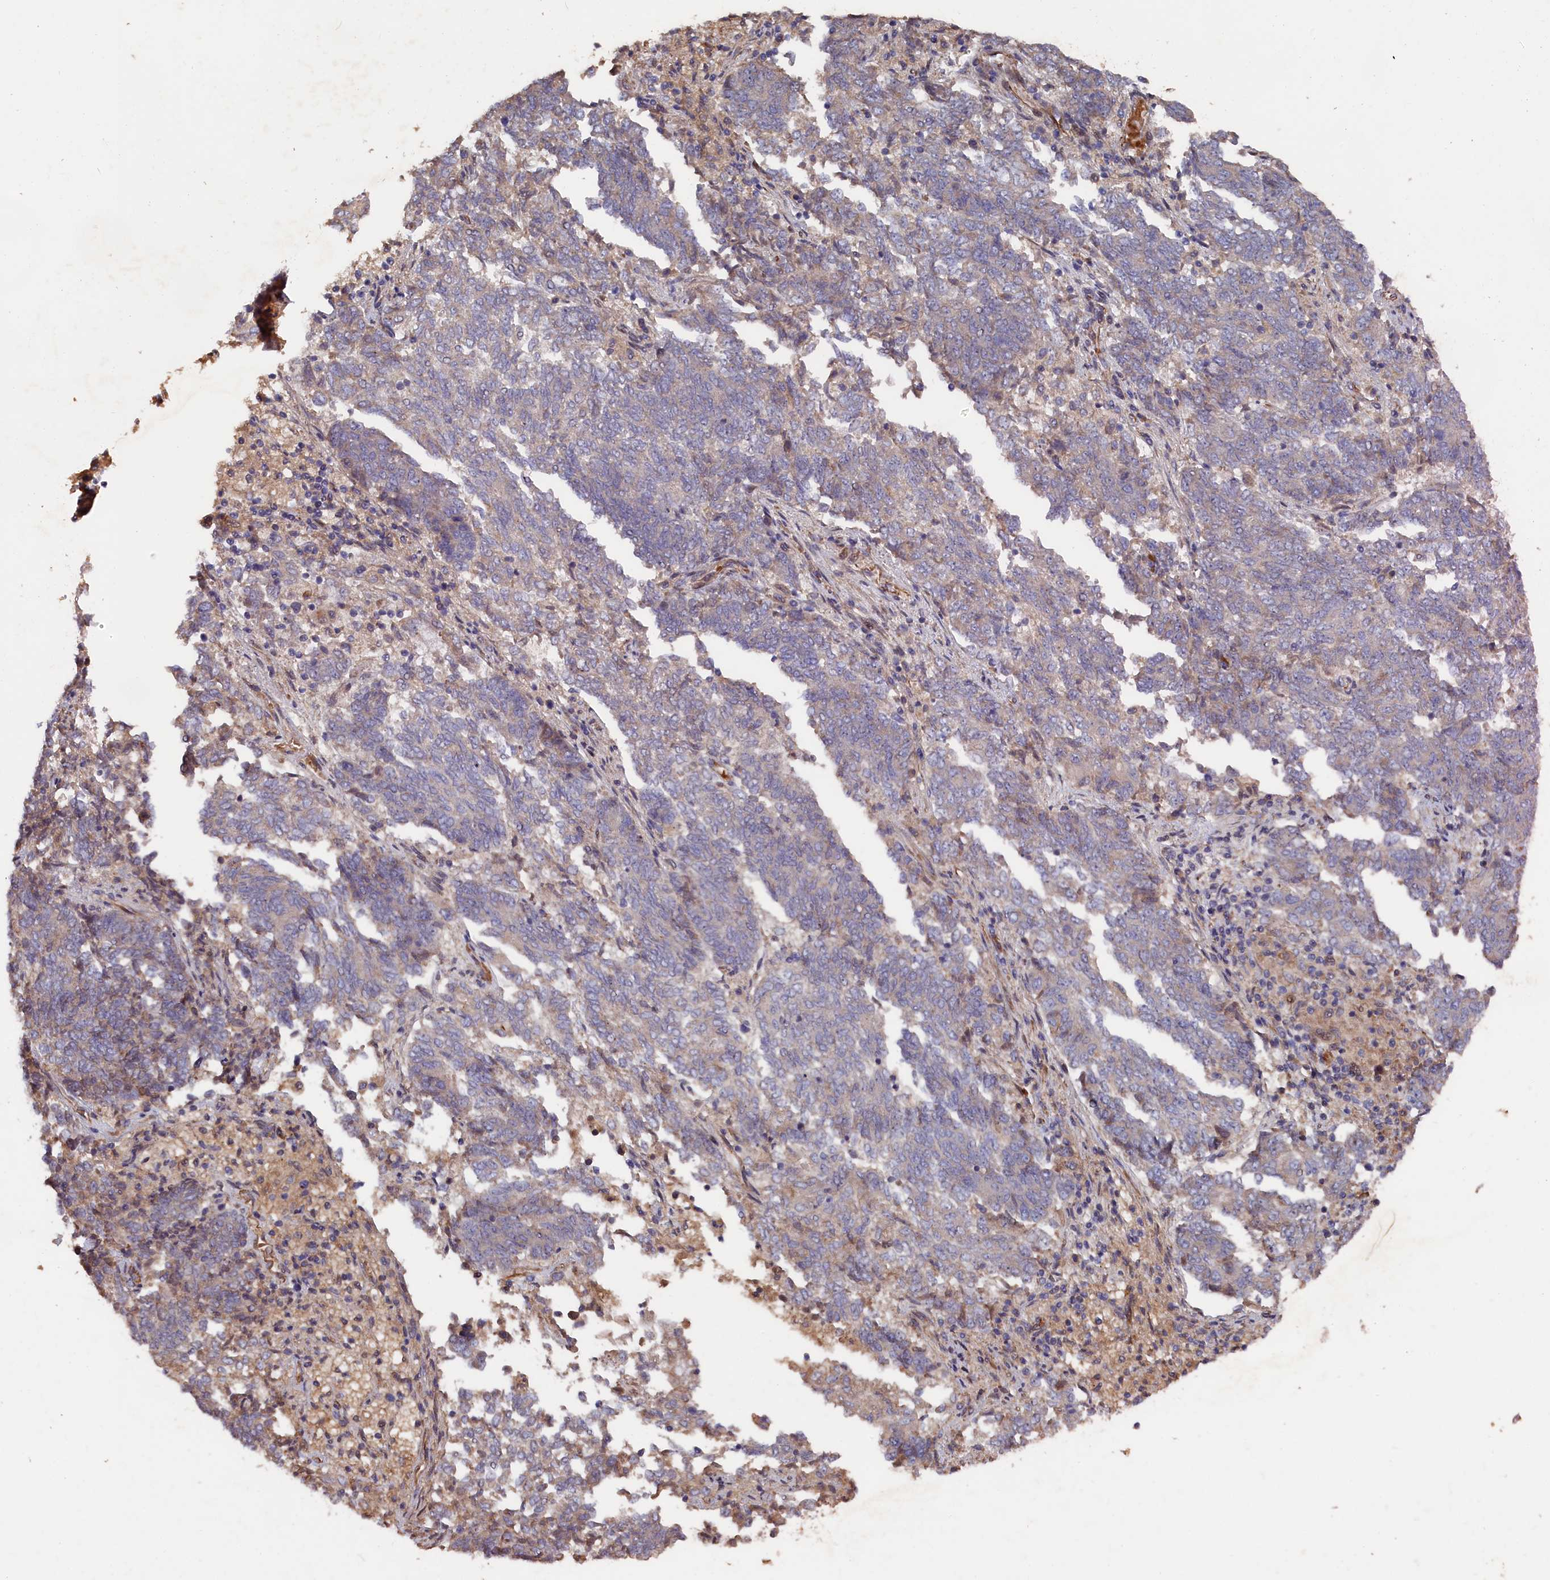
{"staining": {"intensity": "negative", "quantity": "none", "location": "none"}, "tissue": "endometrial cancer", "cell_type": "Tumor cells", "image_type": "cancer", "snomed": [{"axis": "morphology", "description": "Adenocarcinoma, NOS"}, {"axis": "topography", "description": "Endometrium"}], "caption": "Micrograph shows no protein expression in tumor cells of endometrial cancer tissue. Brightfield microscopy of immunohistochemistry (IHC) stained with DAB (brown) and hematoxylin (blue), captured at high magnification.", "gene": "GREB1L", "patient": {"sex": "female", "age": 80}}